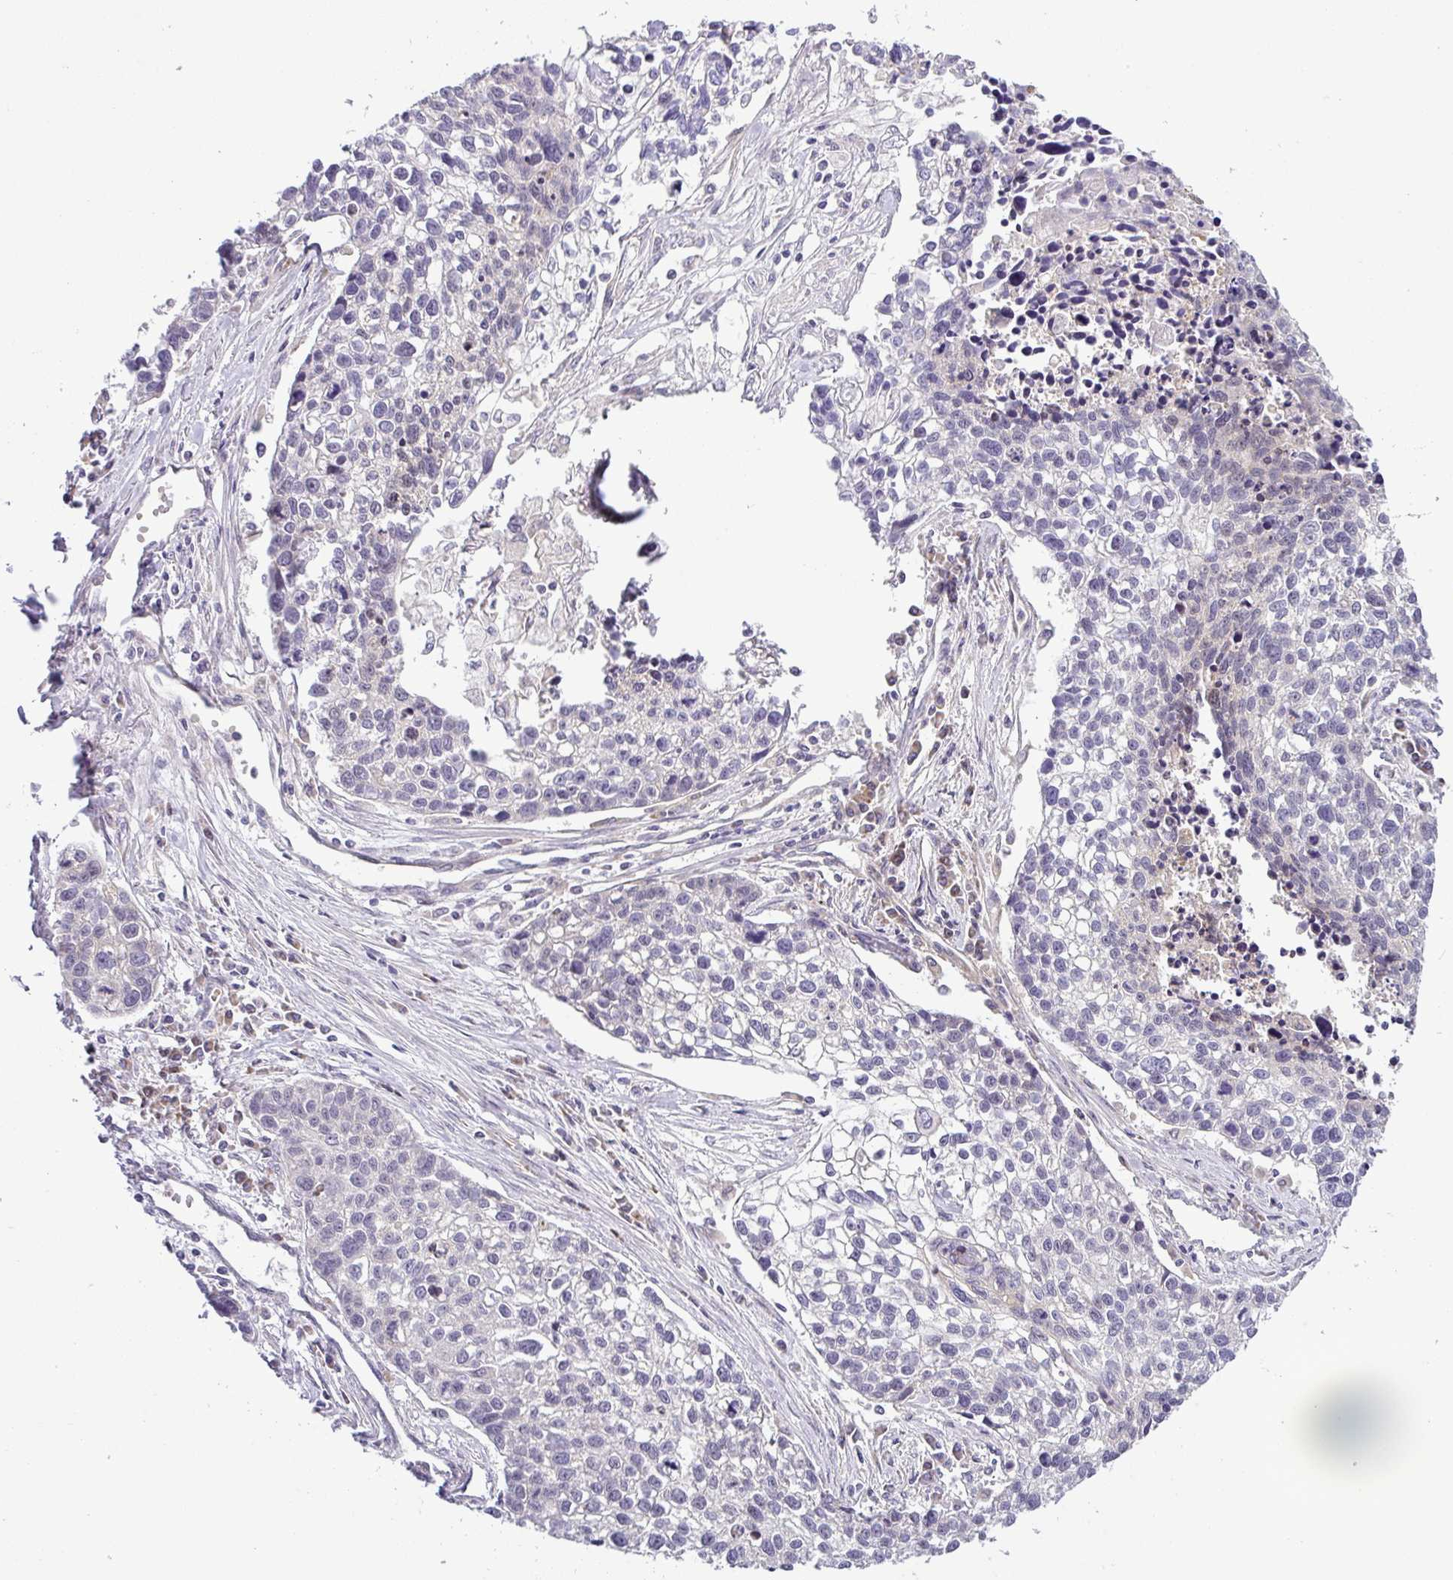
{"staining": {"intensity": "negative", "quantity": "none", "location": "none"}, "tissue": "lung cancer", "cell_type": "Tumor cells", "image_type": "cancer", "snomed": [{"axis": "morphology", "description": "Squamous cell carcinoma, NOS"}, {"axis": "topography", "description": "Lung"}], "caption": "Protein analysis of lung squamous cell carcinoma exhibits no significant expression in tumor cells.", "gene": "NDUFB2", "patient": {"sex": "male", "age": 74}}